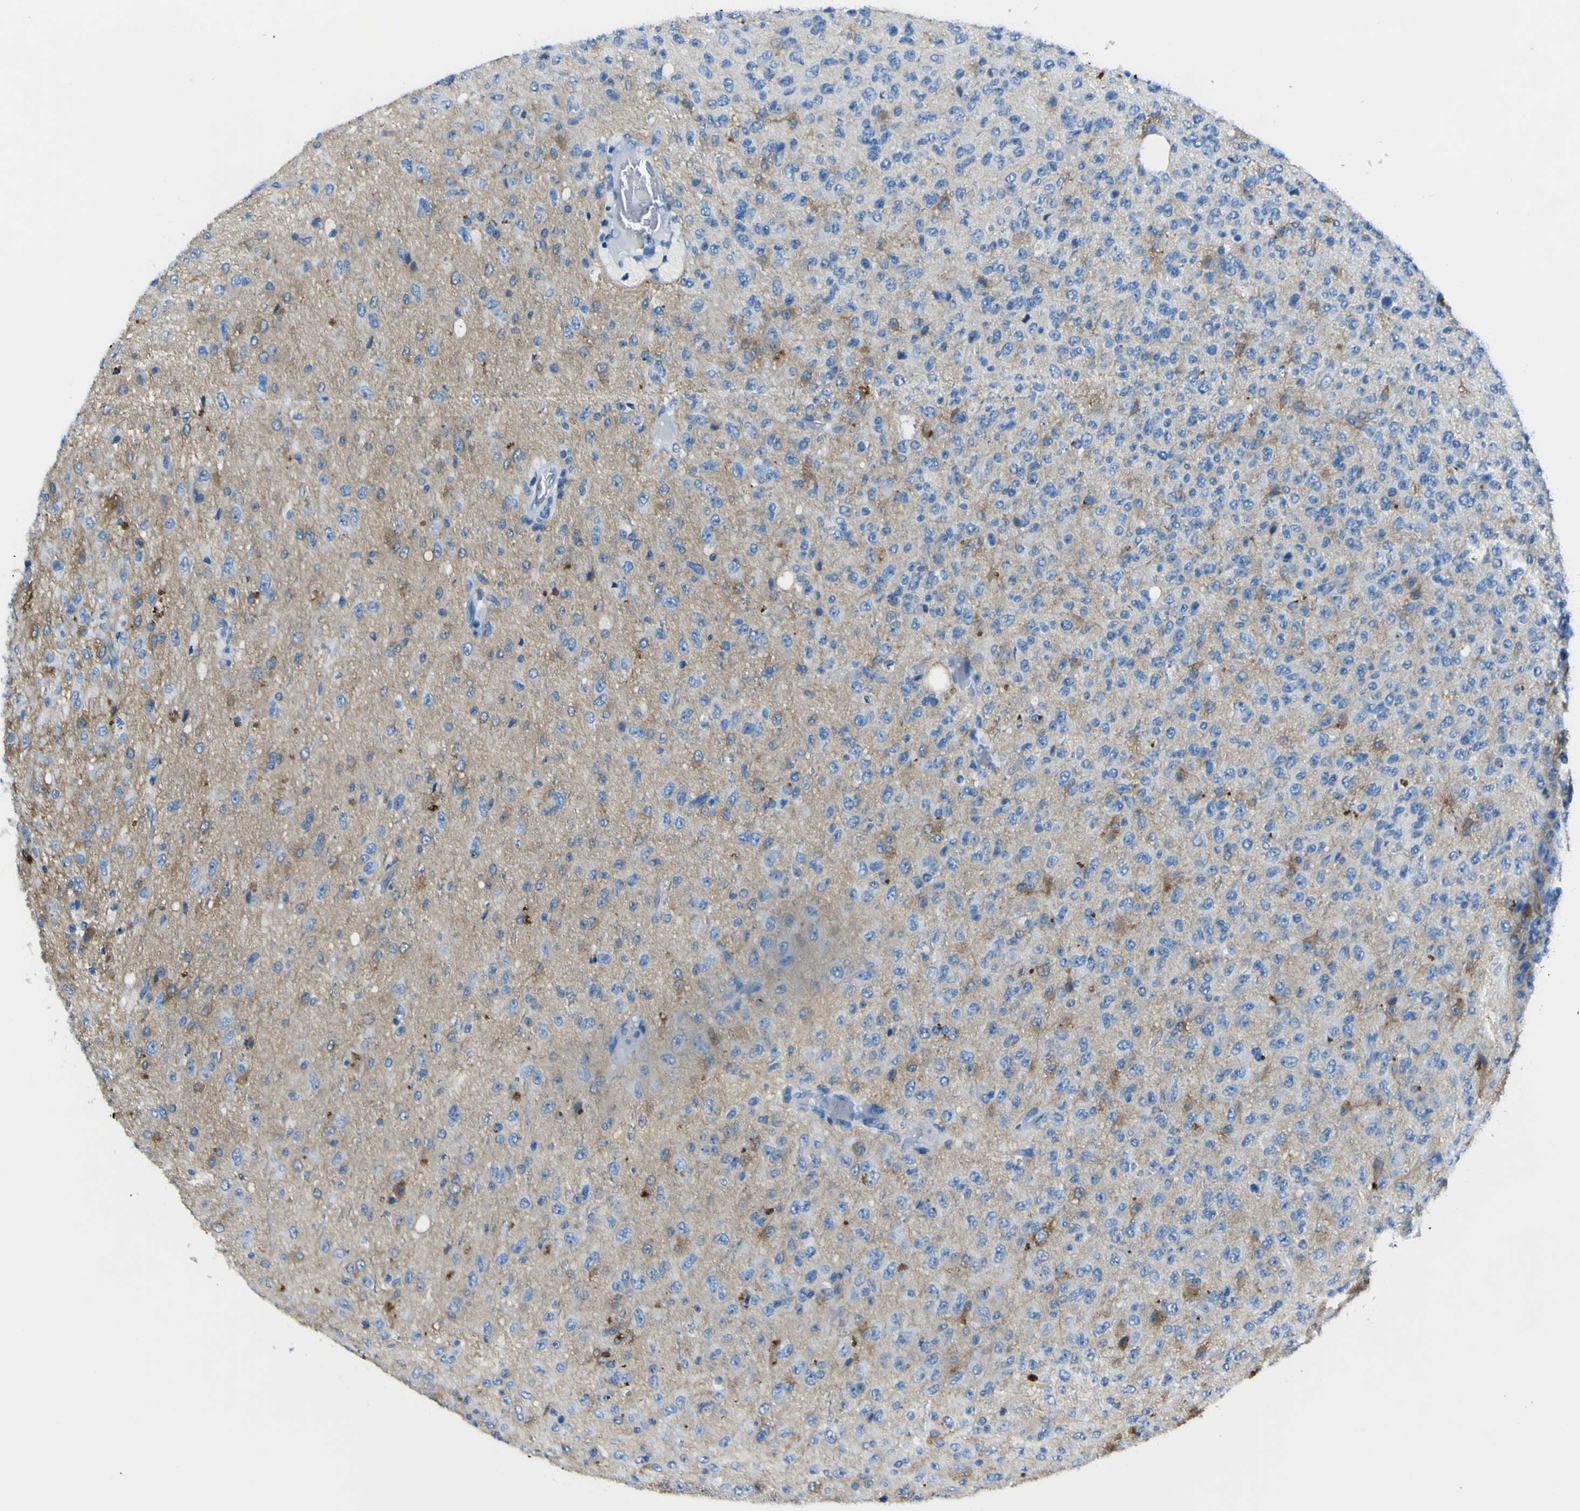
{"staining": {"intensity": "negative", "quantity": "none", "location": "none"}, "tissue": "glioma", "cell_type": "Tumor cells", "image_type": "cancer", "snomed": [{"axis": "morphology", "description": "Glioma, malignant, High grade"}, {"axis": "topography", "description": "pancreas cauda"}], "caption": "Protein analysis of glioma exhibits no significant staining in tumor cells.", "gene": "PHKG1", "patient": {"sex": "male", "age": 60}}